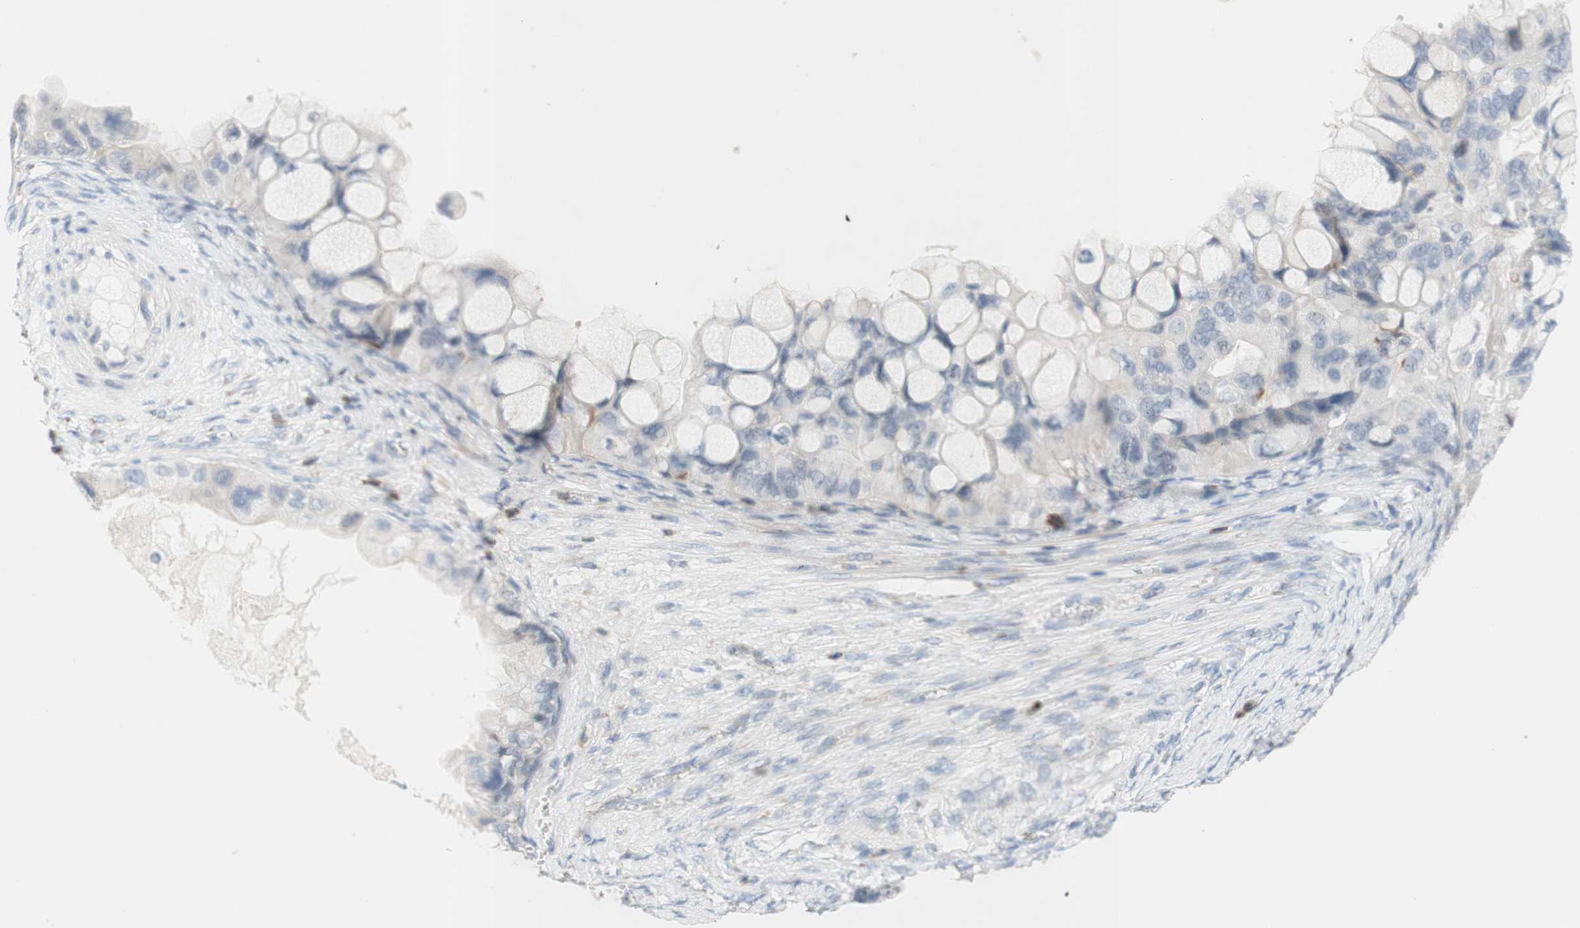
{"staining": {"intensity": "negative", "quantity": "none", "location": "none"}, "tissue": "ovarian cancer", "cell_type": "Tumor cells", "image_type": "cancer", "snomed": [{"axis": "morphology", "description": "Cystadenocarcinoma, mucinous, NOS"}, {"axis": "topography", "description": "Ovary"}], "caption": "Ovarian mucinous cystadenocarcinoma was stained to show a protein in brown. There is no significant staining in tumor cells. (DAB (3,3'-diaminobenzidine) immunohistochemistry (IHC) visualized using brightfield microscopy, high magnification).", "gene": "SPINK6", "patient": {"sex": "female", "age": 80}}